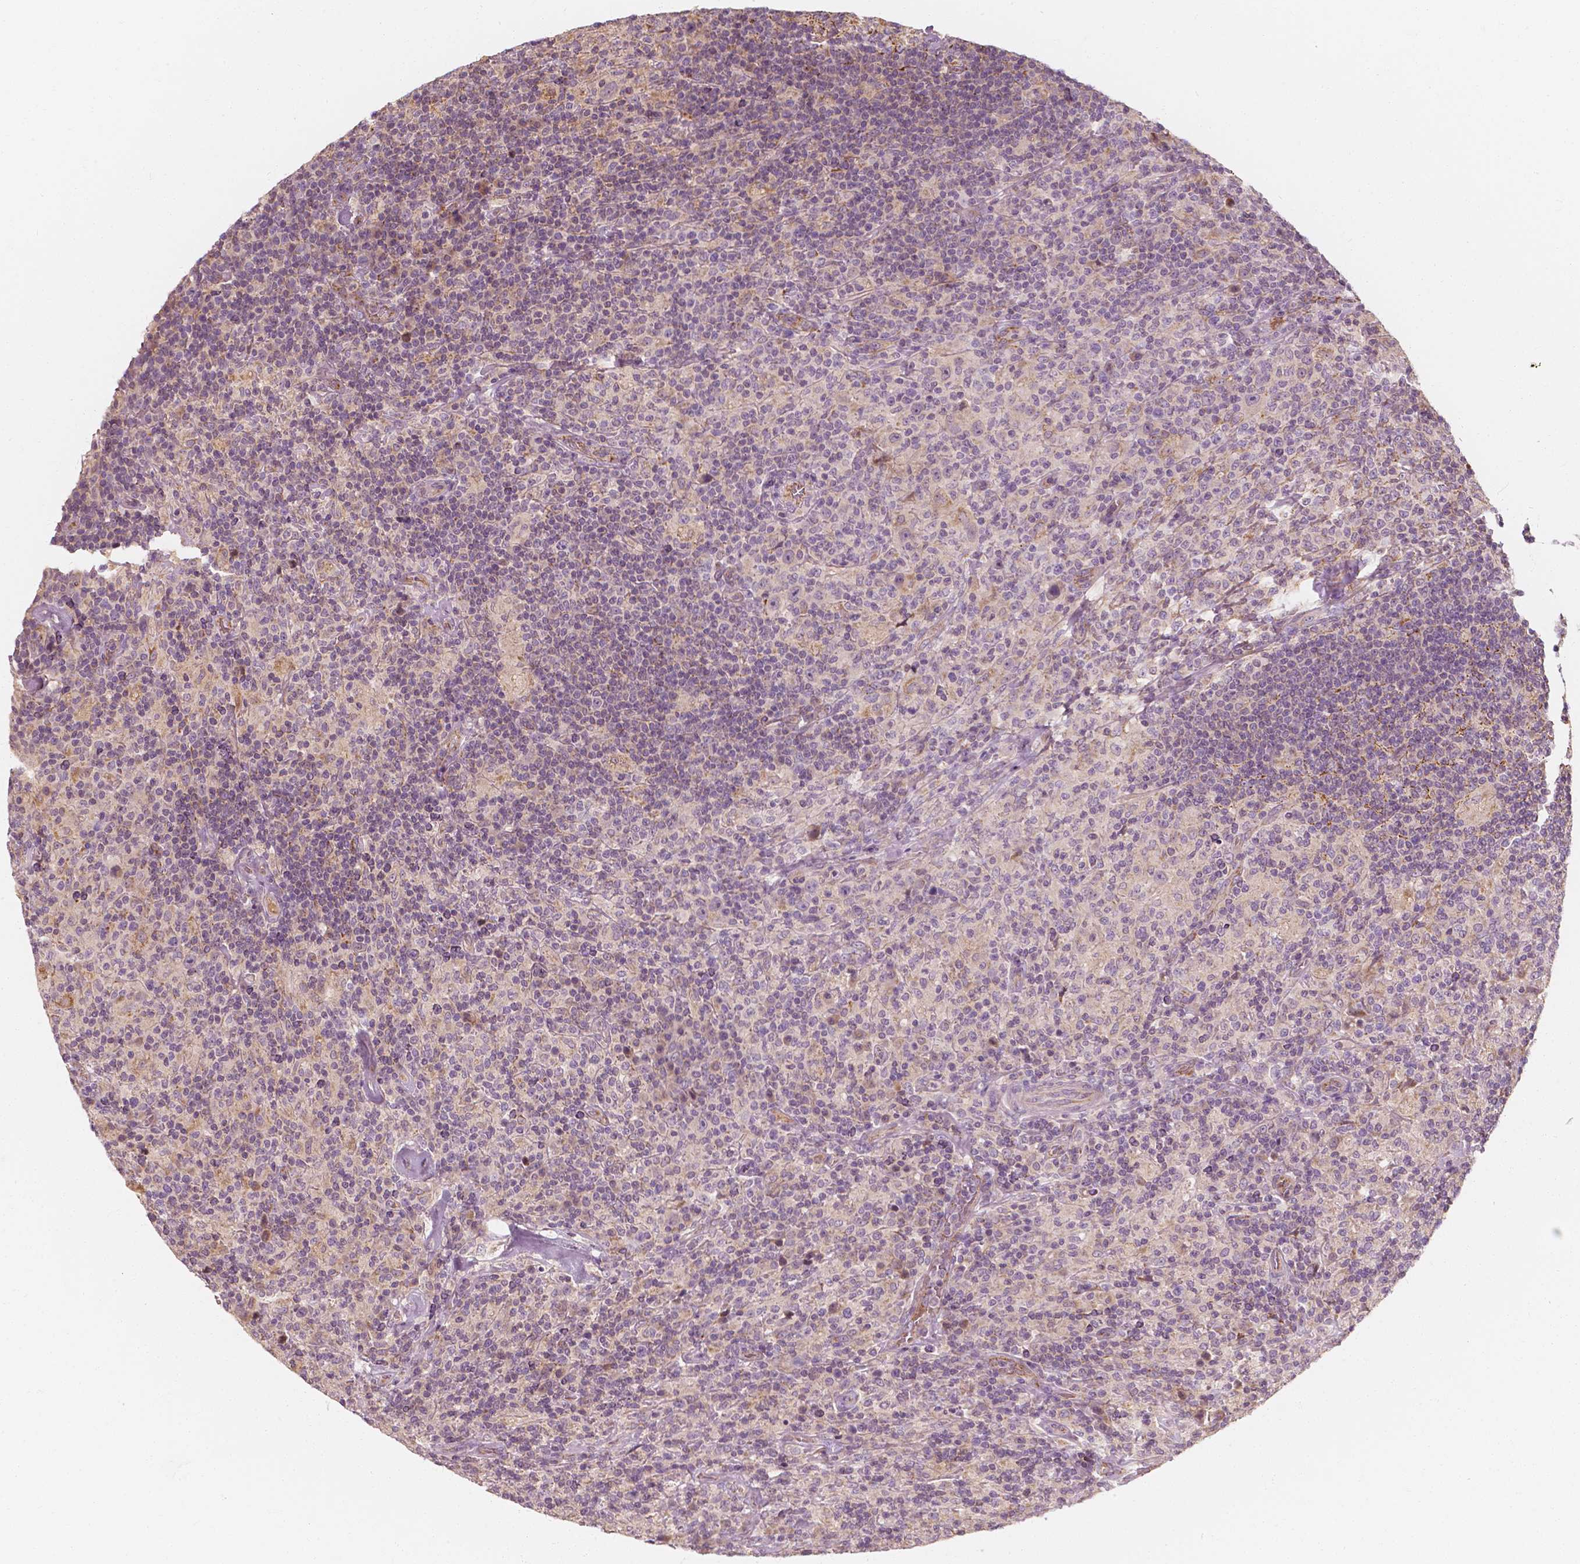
{"staining": {"intensity": "negative", "quantity": "none", "location": "none"}, "tissue": "lymphoma", "cell_type": "Tumor cells", "image_type": "cancer", "snomed": [{"axis": "morphology", "description": "Hodgkin's disease, NOS"}, {"axis": "topography", "description": "Lymph node"}], "caption": "Tumor cells are negative for brown protein staining in lymphoma.", "gene": "SHPK", "patient": {"sex": "male", "age": 70}}